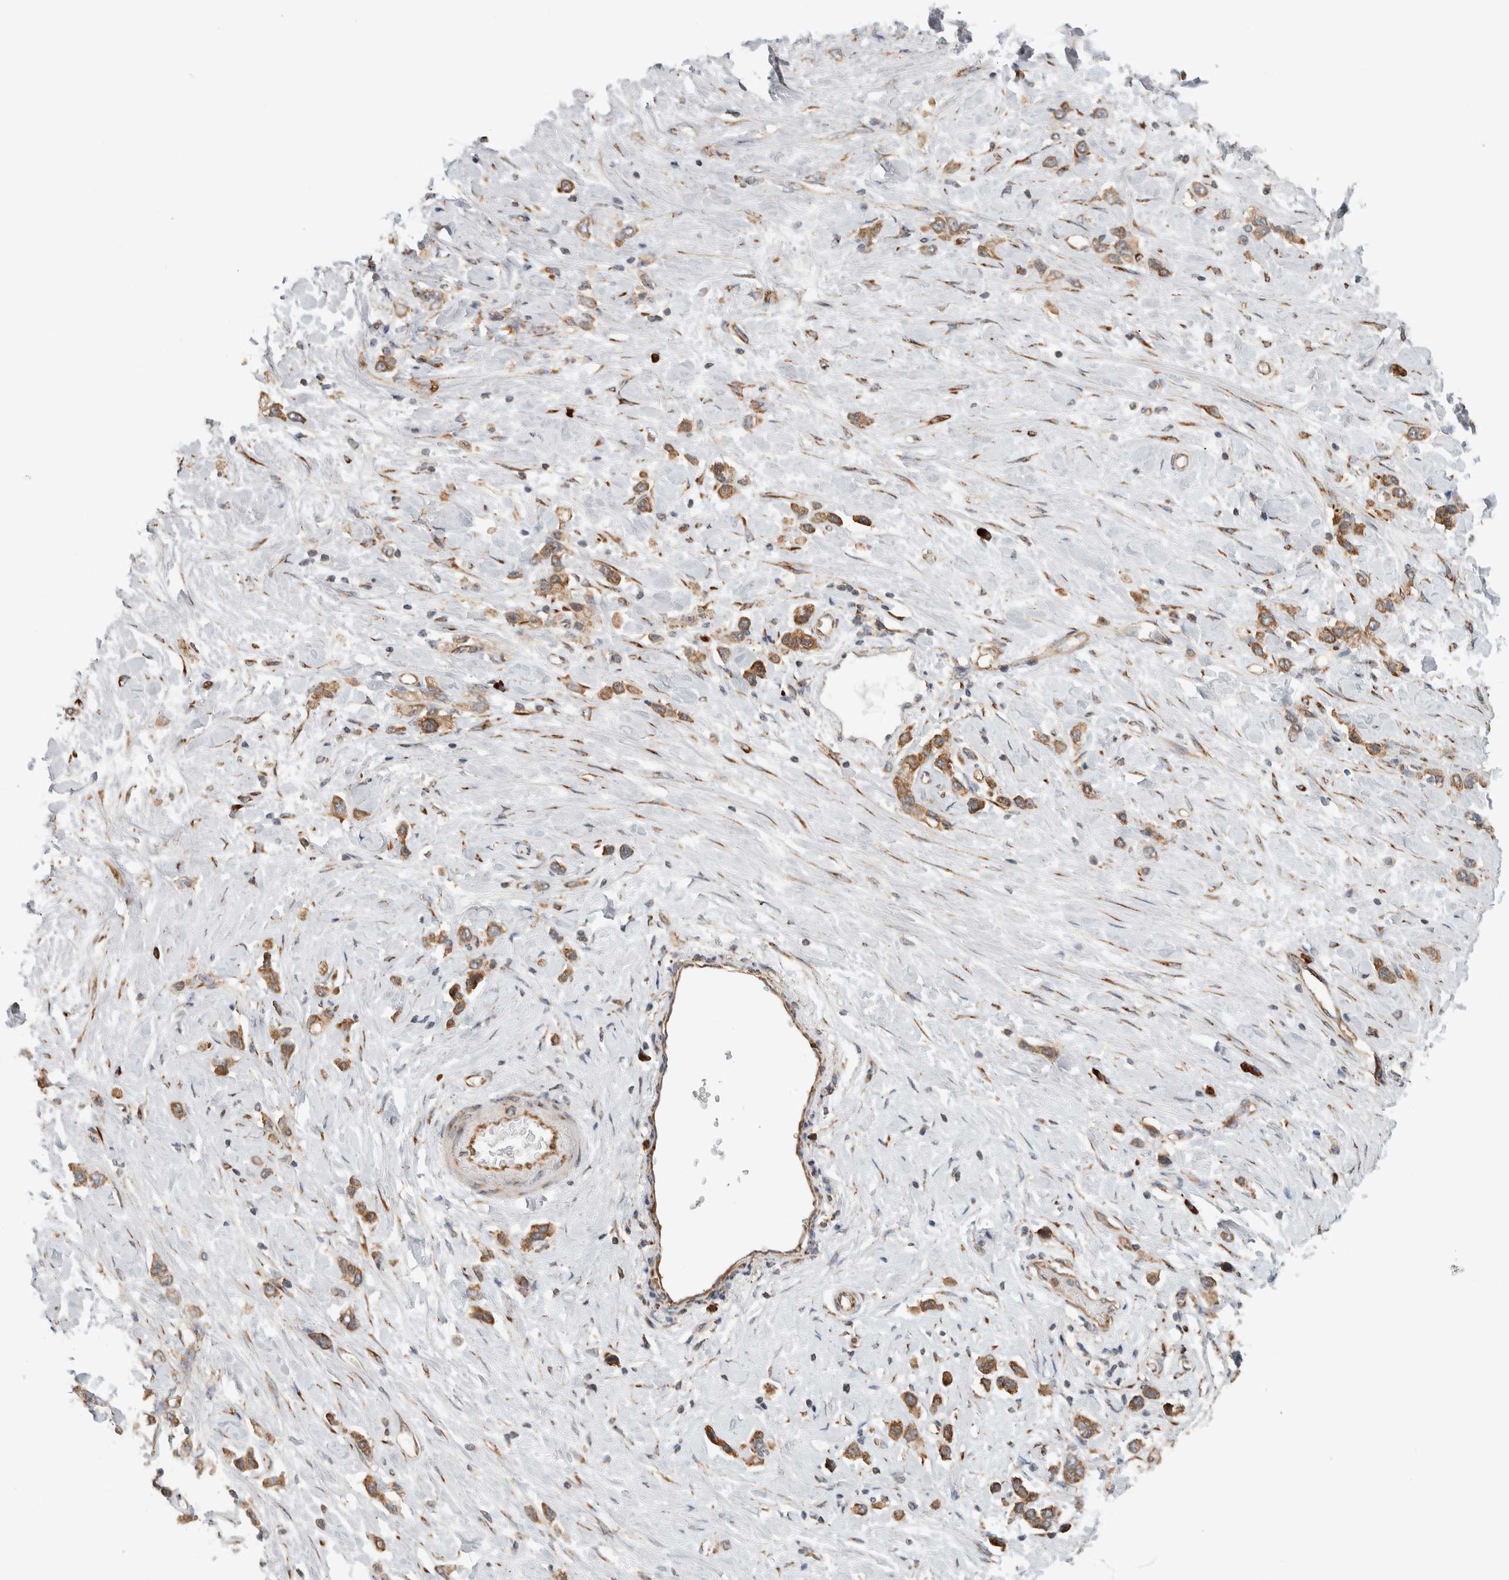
{"staining": {"intensity": "moderate", "quantity": ">75%", "location": "cytoplasmic/membranous"}, "tissue": "stomach cancer", "cell_type": "Tumor cells", "image_type": "cancer", "snomed": [{"axis": "morphology", "description": "Adenocarcinoma, NOS"}, {"axis": "topography", "description": "Stomach"}], "caption": "IHC (DAB) staining of stomach cancer displays moderate cytoplasmic/membranous protein positivity in about >75% of tumor cells.", "gene": "EIF3H", "patient": {"sex": "female", "age": 65}}